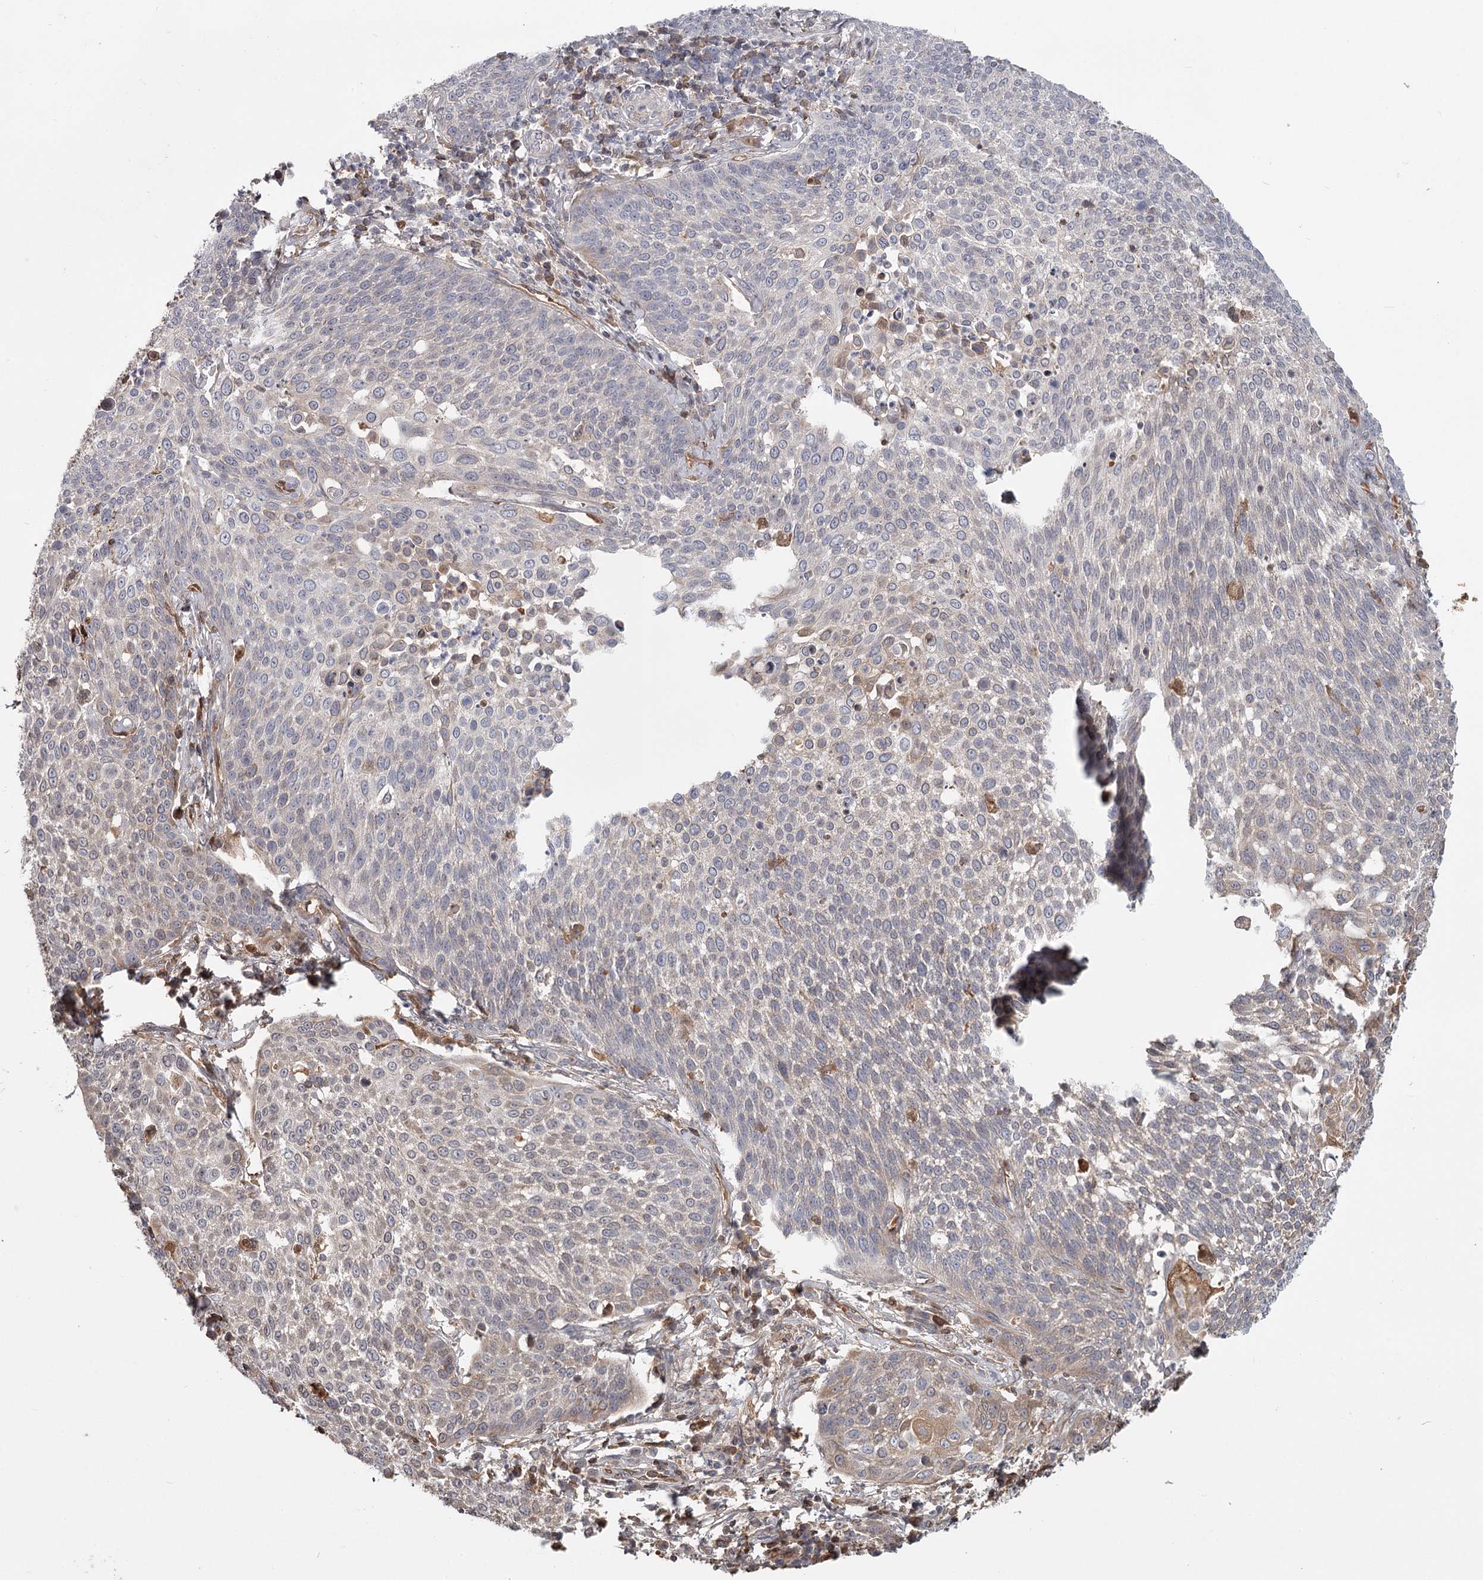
{"staining": {"intensity": "negative", "quantity": "none", "location": "none"}, "tissue": "cervical cancer", "cell_type": "Tumor cells", "image_type": "cancer", "snomed": [{"axis": "morphology", "description": "Squamous cell carcinoma, NOS"}, {"axis": "topography", "description": "Cervix"}], "caption": "Tumor cells are negative for protein expression in human cervical cancer.", "gene": "DHRS9", "patient": {"sex": "female", "age": 34}}